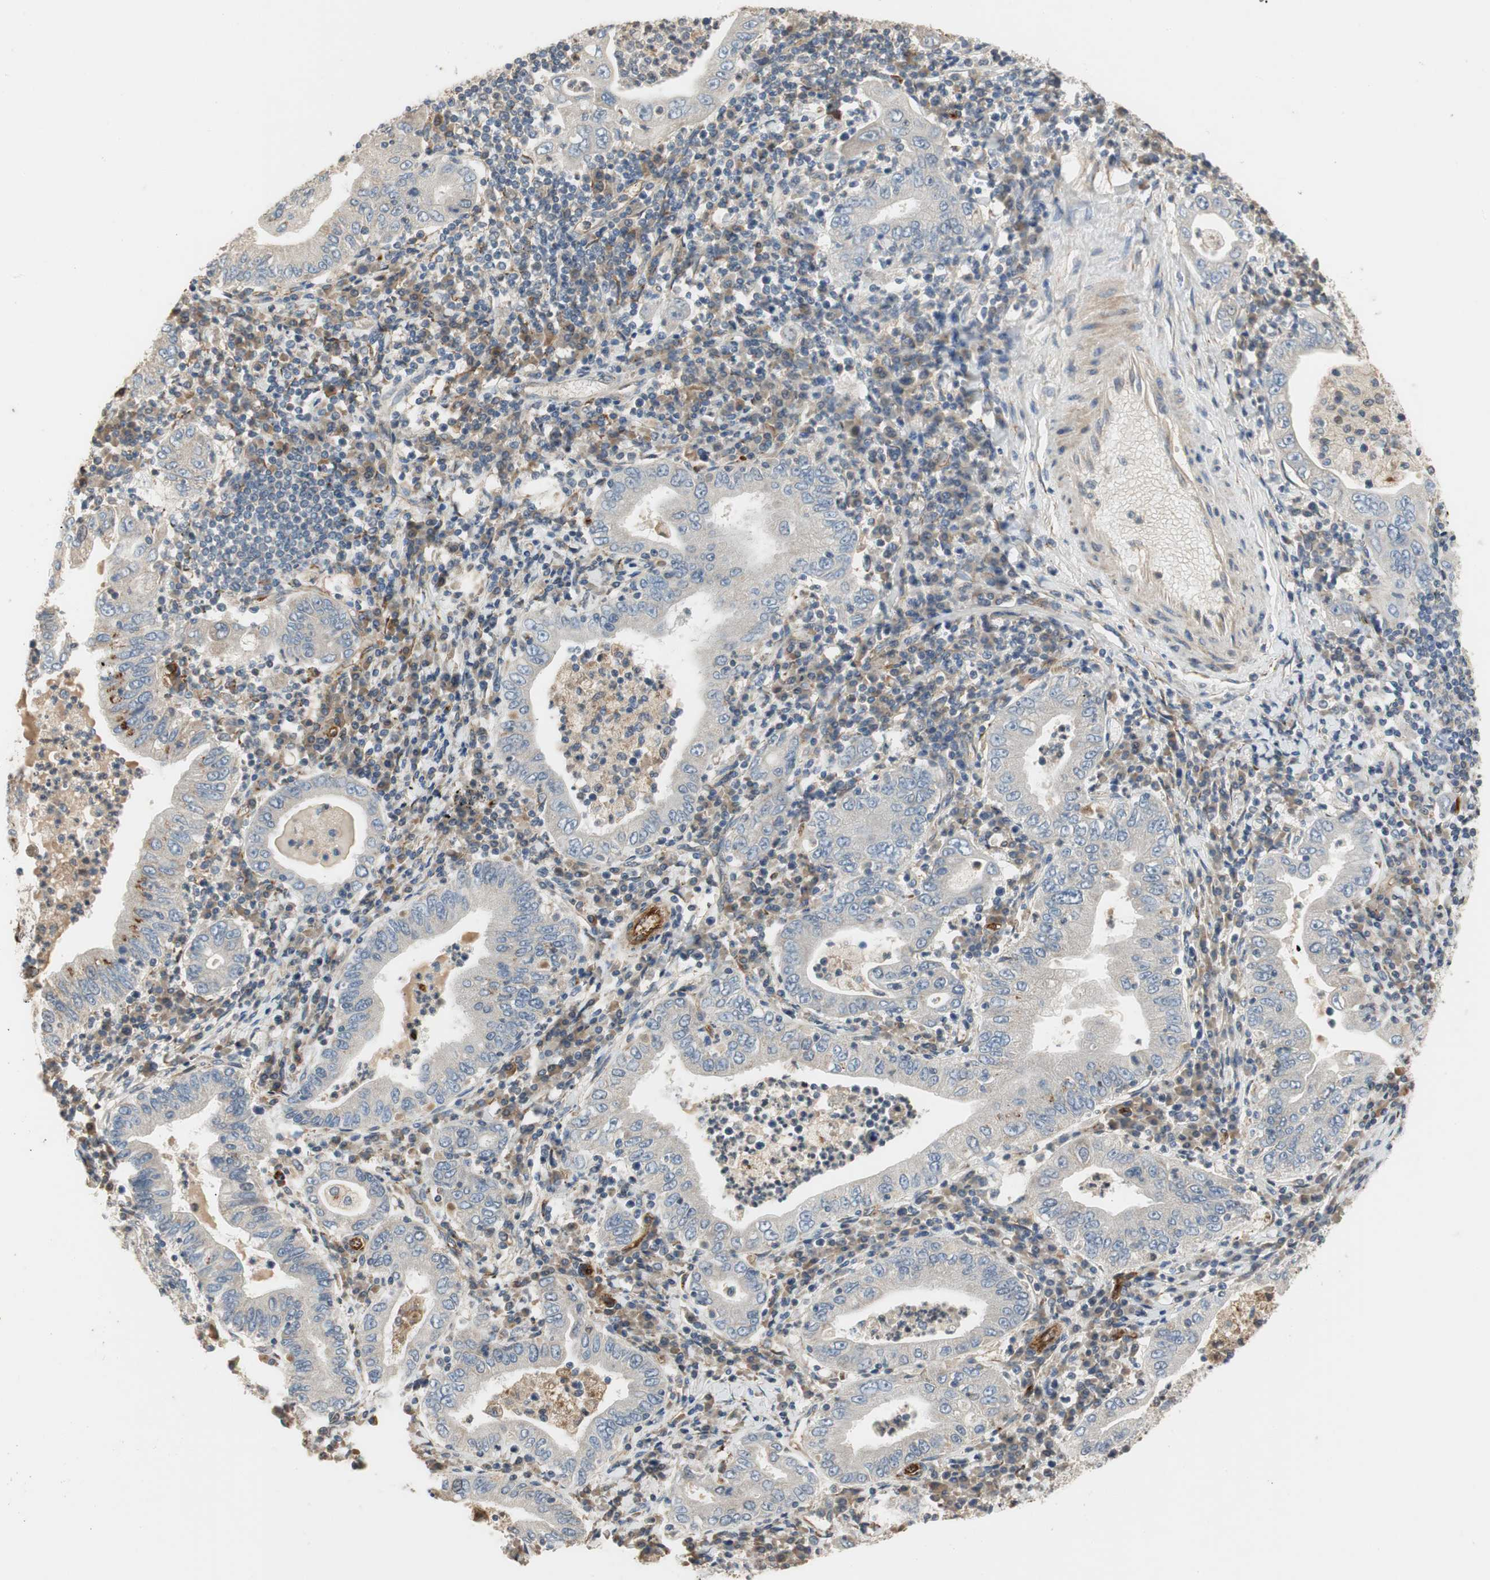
{"staining": {"intensity": "negative", "quantity": "none", "location": "none"}, "tissue": "stomach cancer", "cell_type": "Tumor cells", "image_type": "cancer", "snomed": [{"axis": "morphology", "description": "Normal tissue, NOS"}, {"axis": "morphology", "description": "Adenocarcinoma, NOS"}, {"axis": "topography", "description": "Esophagus"}, {"axis": "topography", "description": "Stomach, upper"}, {"axis": "topography", "description": "Peripheral nerve tissue"}], "caption": "High power microscopy histopathology image of an immunohistochemistry histopathology image of stomach cancer, revealing no significant expression in tumor cells.", "gene": "ALPL", "patient": {"sex": "male", "age": 62}}